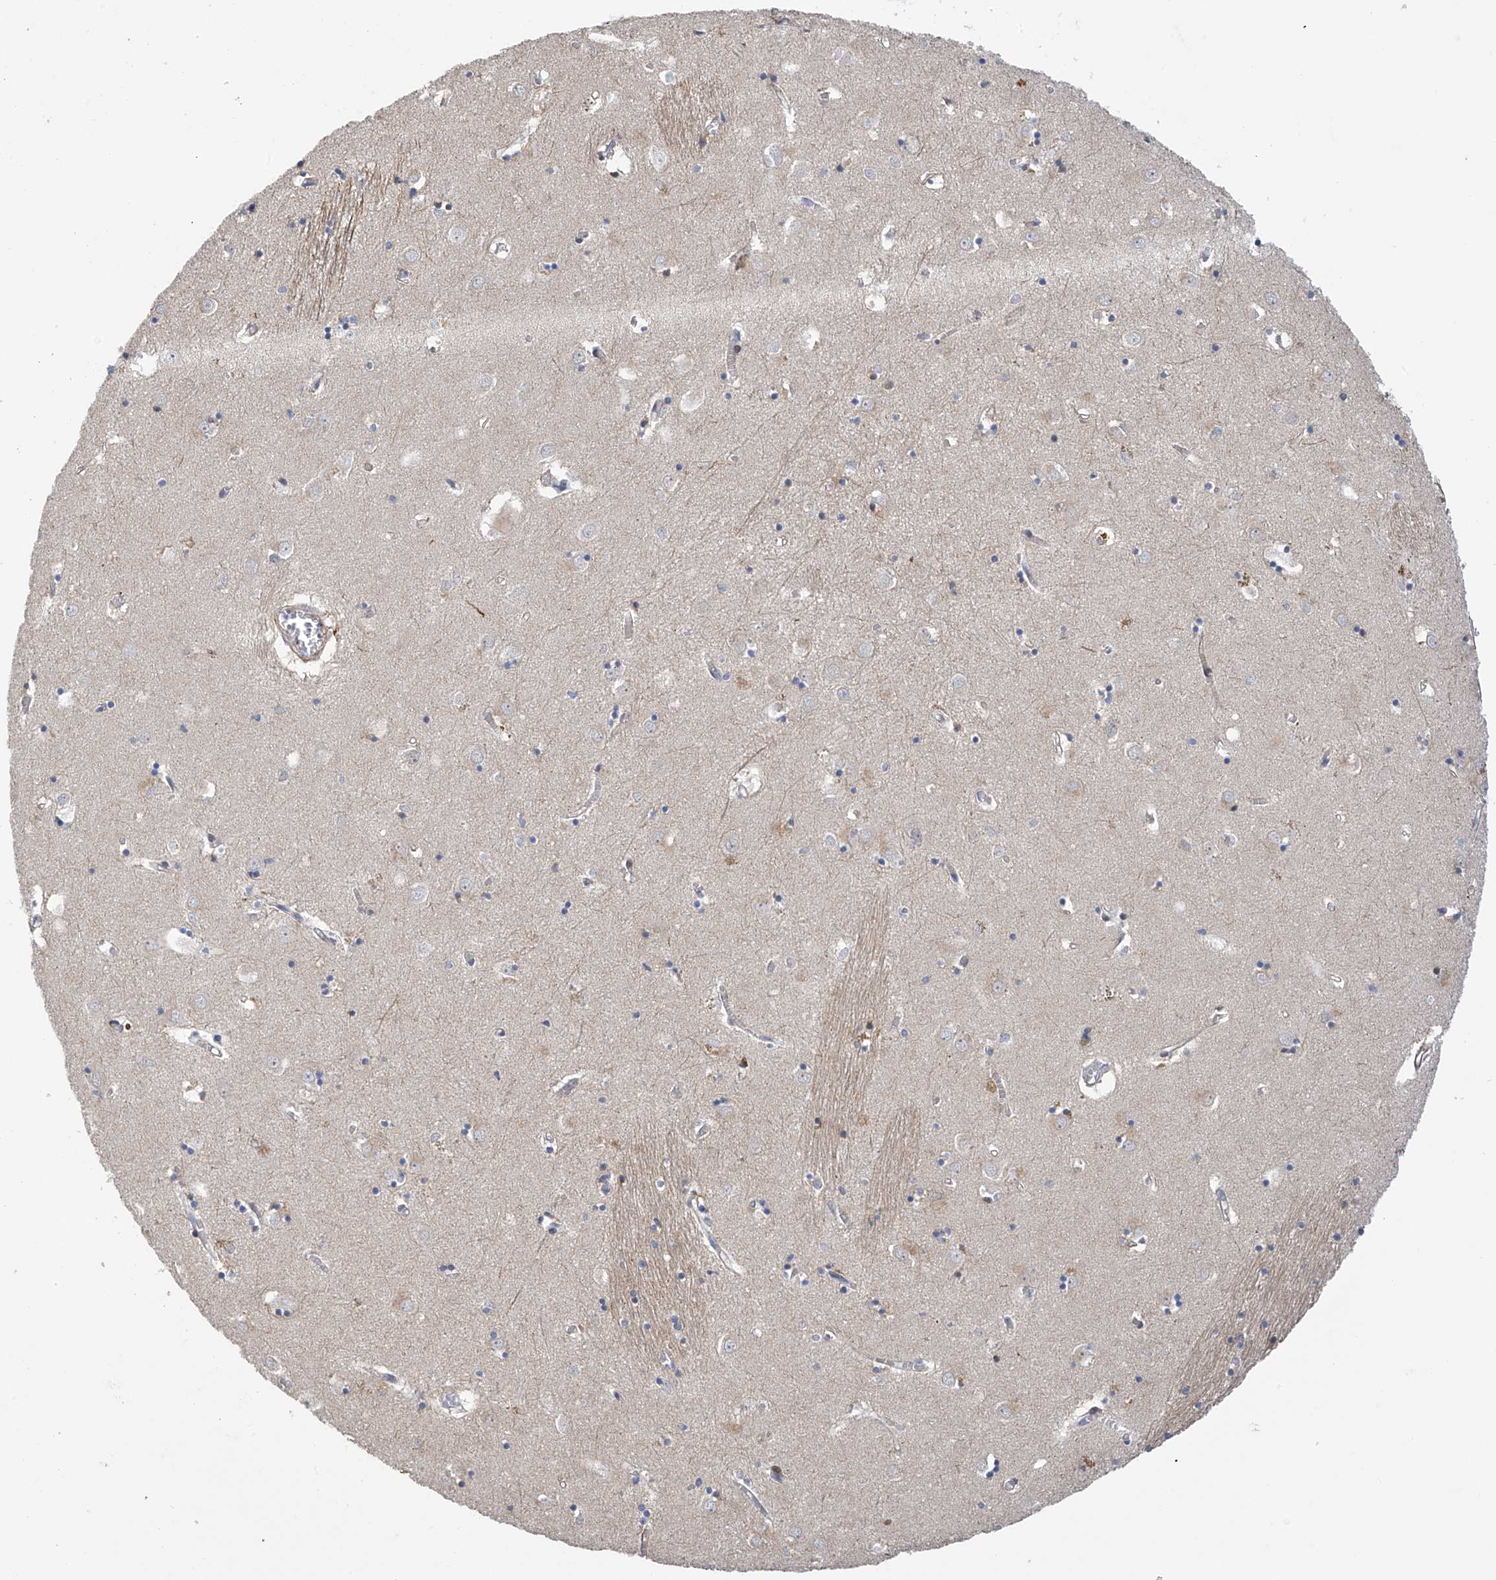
{"staining": {"intensity": "weak", "quantity": "<25%", "location": "cytoplasmic/membranous"}, "tissue": "caudate", "cell_type": "Glial cells", "image_type": "normal", "snomed": [{"axis": "morphology", "description": "Normal tissue, NOS"}, {"axis": "topography", "description": "Lateral ventricle wall"}], "caption": "This is an IHC photomicrograph of normal caudate. There is no staining in glial cells.", "gene": "ZNF641", "patient": {"sex": "male", "age": 70}}